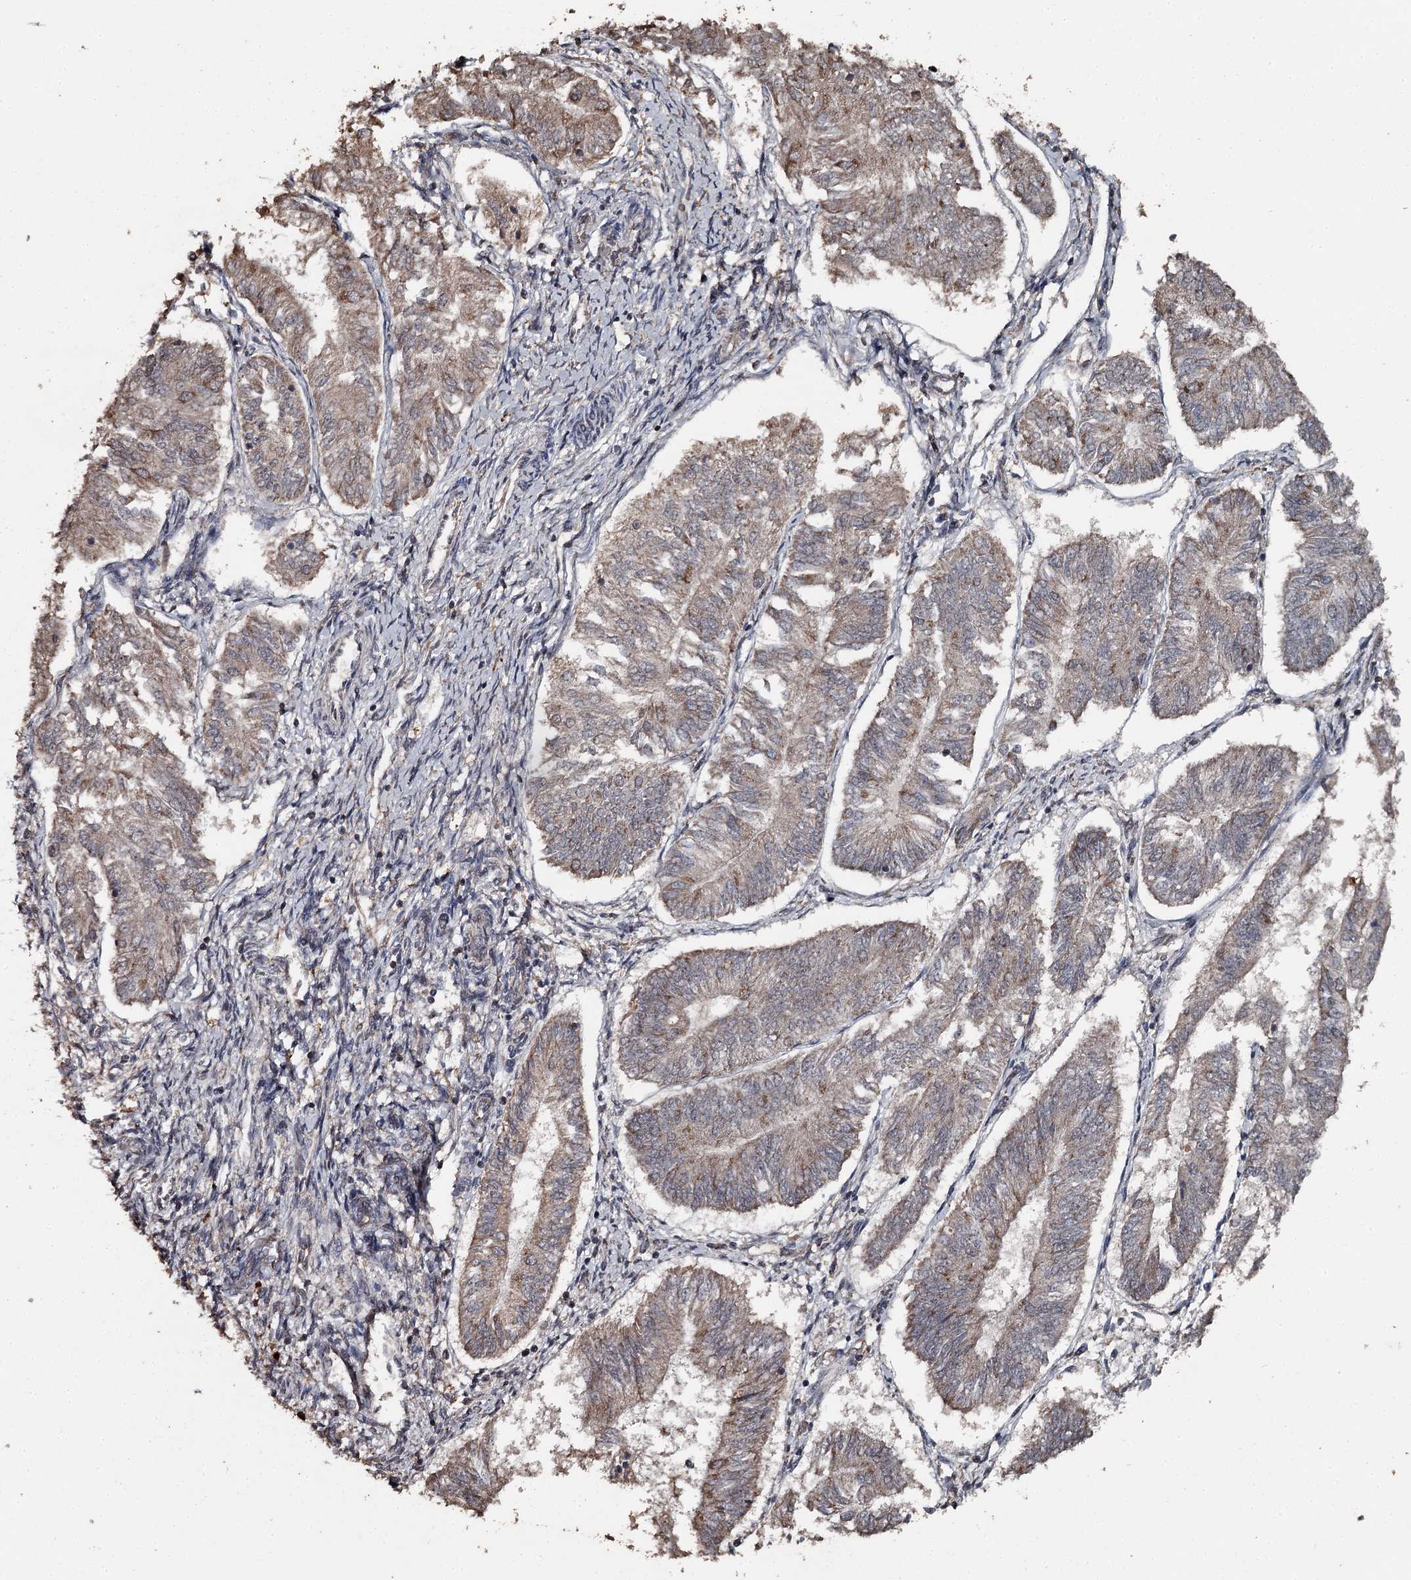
{"staining": {"intensity": "moderate", "quantity": "25%-75%", "location": "cytoplasmic/membranous"}, "tissue": "endometrial cancer", "cell_type": "Tumor cells", "image_type": "cancer", "snomed": [{"axis": "morphology", "description": "Adenocarcinoma, NOS"}, {"axis": "topography", "description": "Endometrium"}], "caption": "IHC (DAB (3,3'-diaminobenzidine)) staining of human endometrial cancer (adenocarcinoma) displays moderate cytoplasmic/membranous protein staining in approximately 25%-75% of tumor cells.", "gene": "WIPI1", "patient": {"sex": "female", "age": 58}}